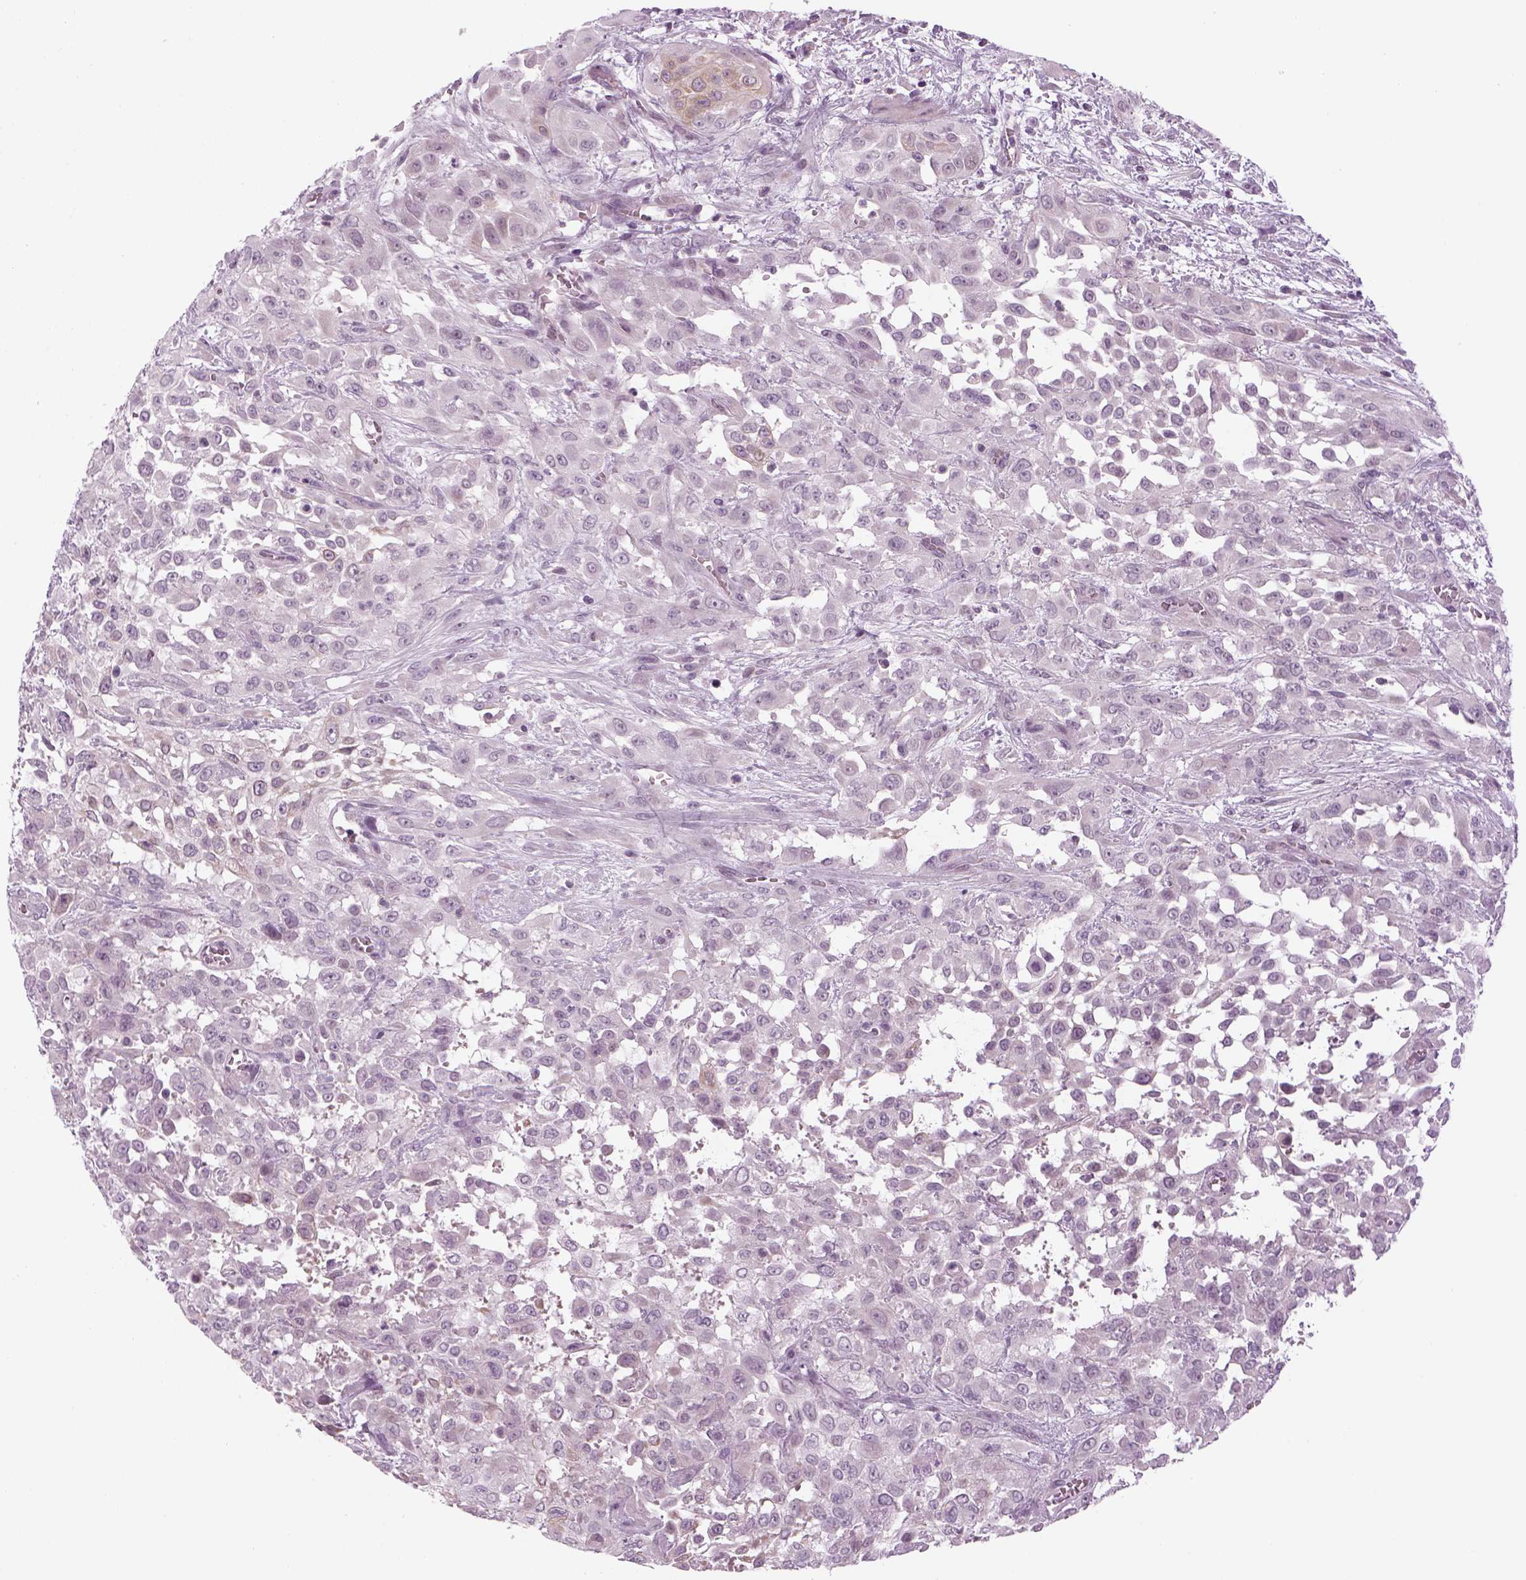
{"staining": {"intensity": "negative", "quantity": "none", "location": "none"}, "tissue": "urothelial cancer", "cell_type": "Tumor cells", "image_type": "cancer", "snomed": [{"axis": "morphology", "description": "Urothelial carcinoma, High grade"}, {"axis": "topography", "description": "Urinary bladder"}], "caption": "Tumor cells are negative for protein expression in human high-grade urothelial carcinoma.", "gene": "LRRIQ3", "patient": {"sex": "male", "age": 57}}